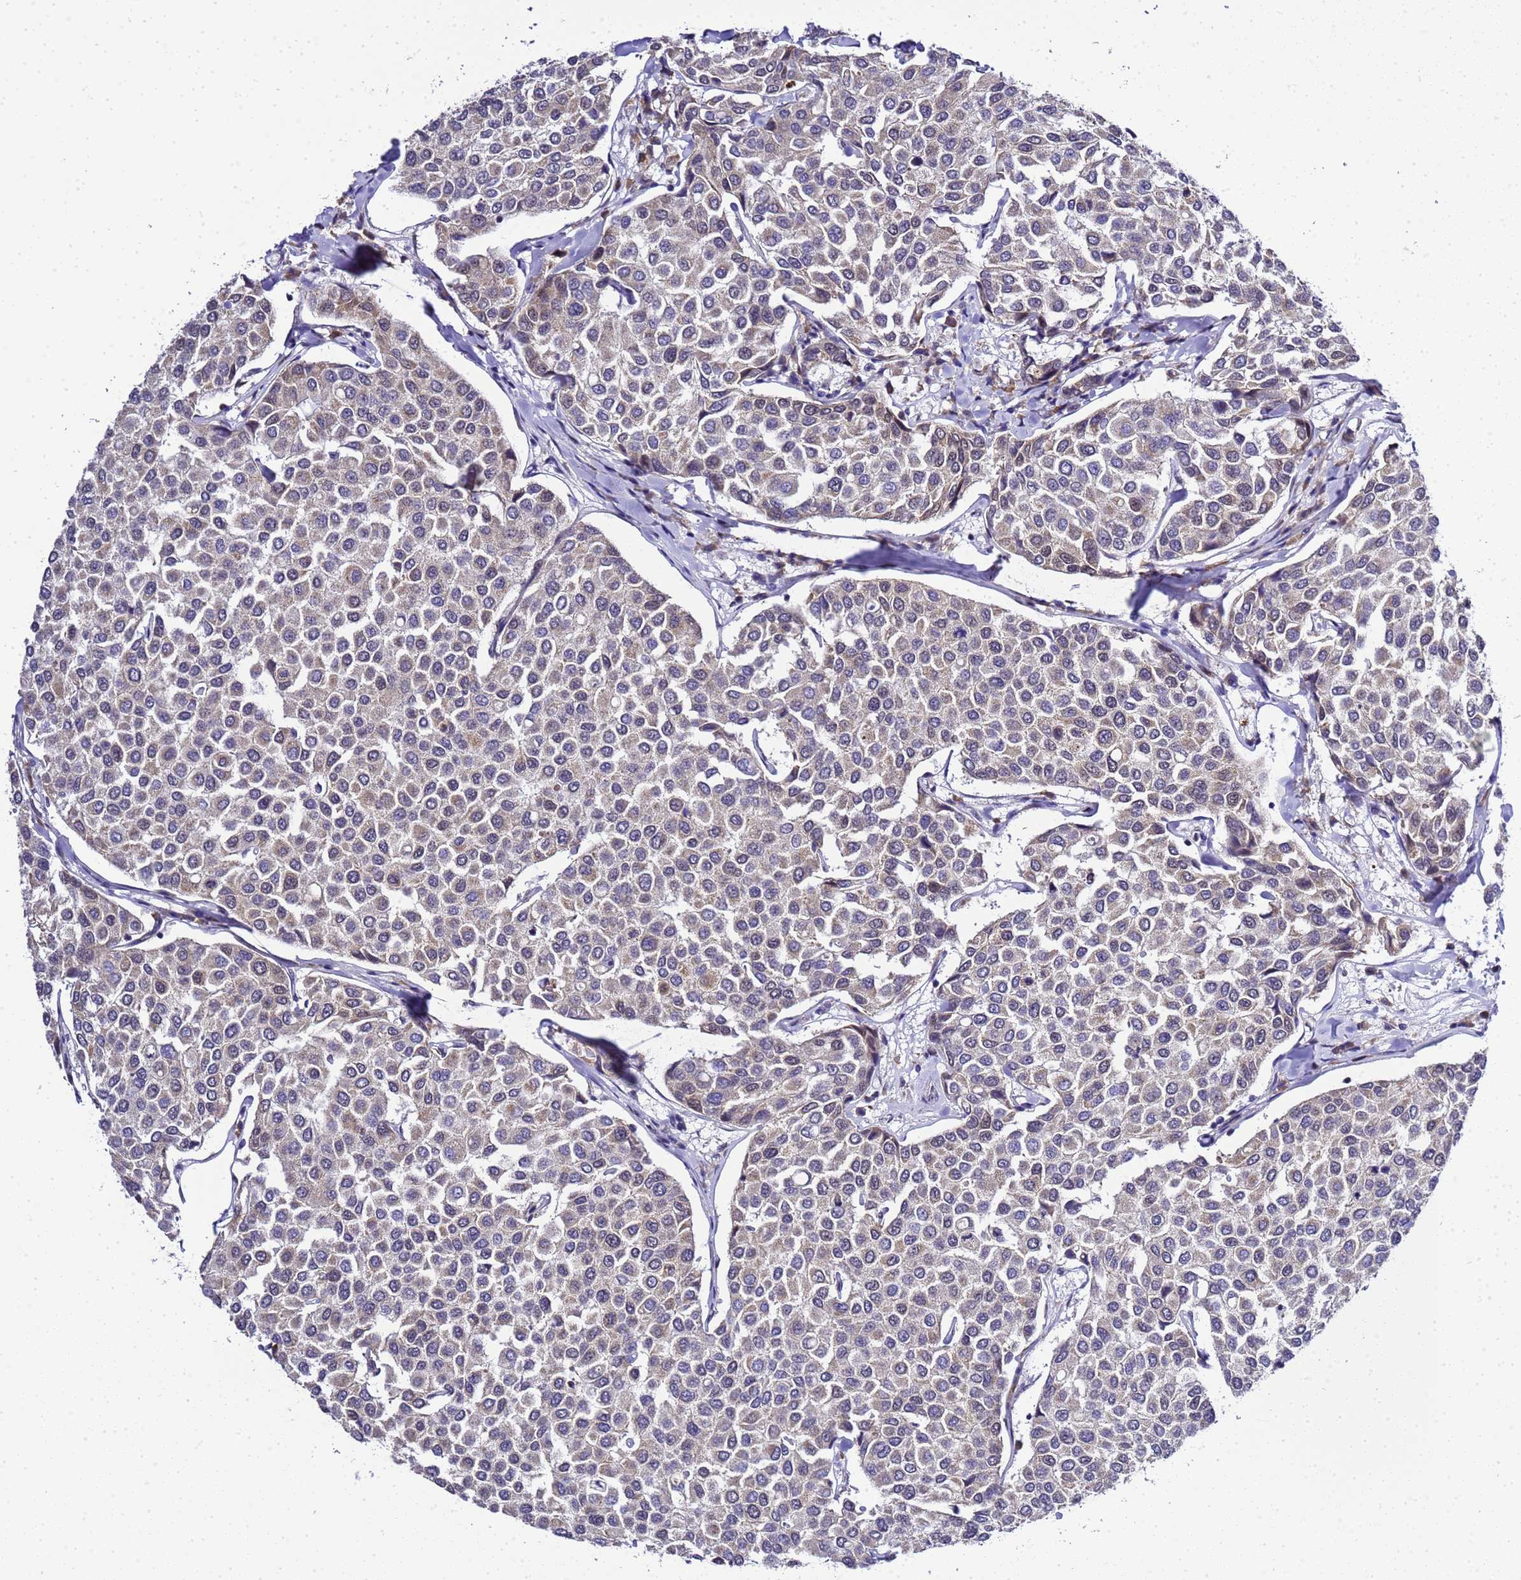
{"staining": {"intensity": "negative", "quantity": "none", "location": "none"}, "tissue": "breast cancer", "cell_type": "Tumor cells", "image_type": "cancer", "snomed": [{"axis": "morphology", "description": "Duct carcinoma"}, {"axis": "topography", "description": "Breast"}], "caption": "Immunohistochemical staining of human breast invasive ductal carcinoma displays no significant expression in tumor cells. The staining is performed using DAB (3,3'-diaminobenzidine) brown chromogen with nuclei counter-stained in using hematoxylin.", "gene": "SMN1", "patient": {"sex": "female", "age": 55}}